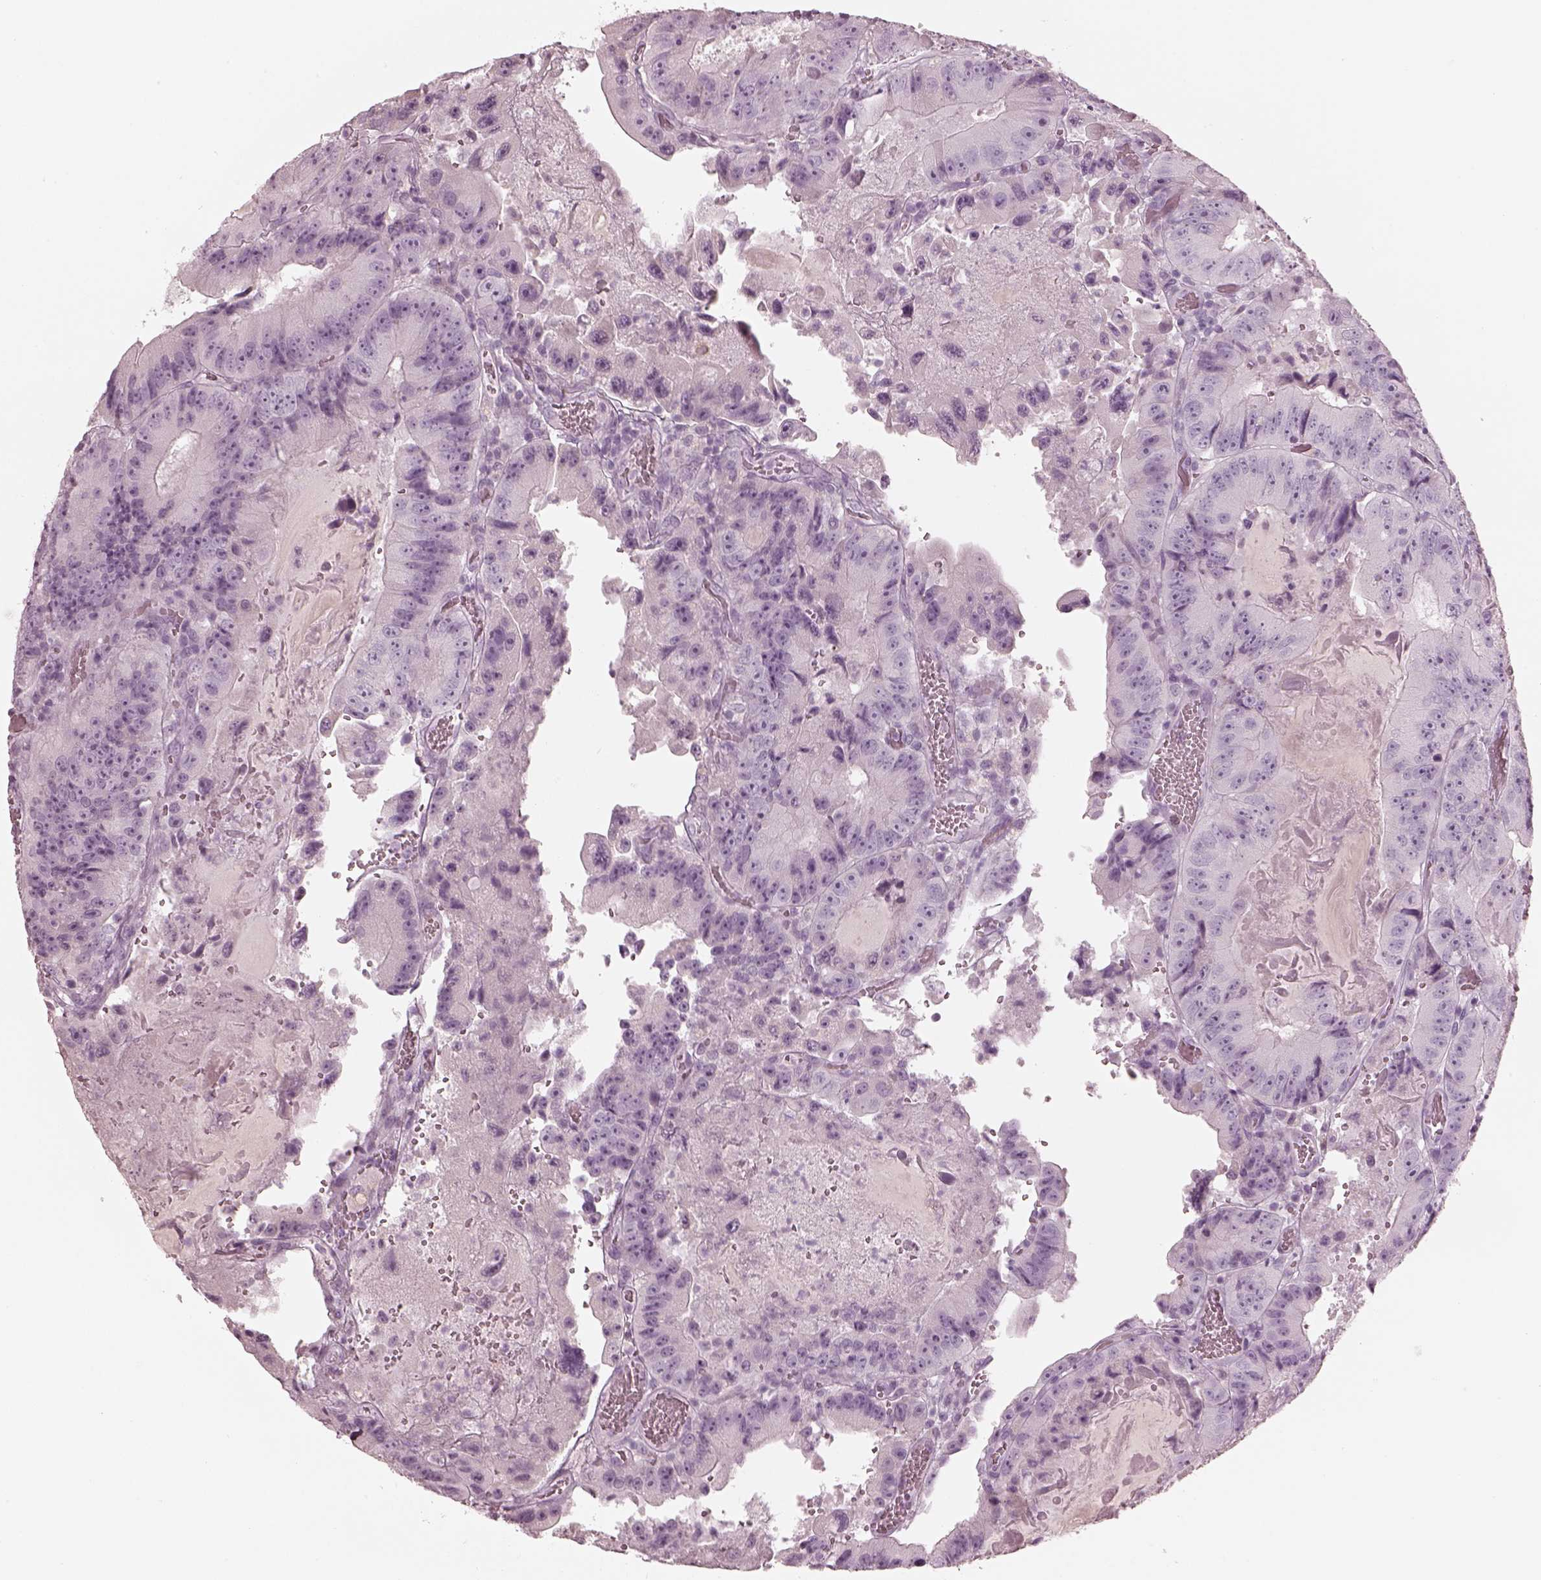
{"staining": {"intensity": "negative", "quantity": "none", "location": "none"}, "tissue": "colorectal cancer", "cell_type": "Tumor cells", "image_type": "cancer", "snomed": [{"axis": "morphology", "description": "Adenocarcinoma, NOS"}, {"axis": "topography", "description": "Colon"}], "caption": "Immunohistochemistry (IHC) histopathology image of neoplastic tissue: colorectal cancer (adenocarcinoma) stained with DAB (3,3'-diaminobenzidine) shows no significant protein positivity in tumor cells.", "gene": "RSPH9", "patient": {"sex": "female", "age": 86}}